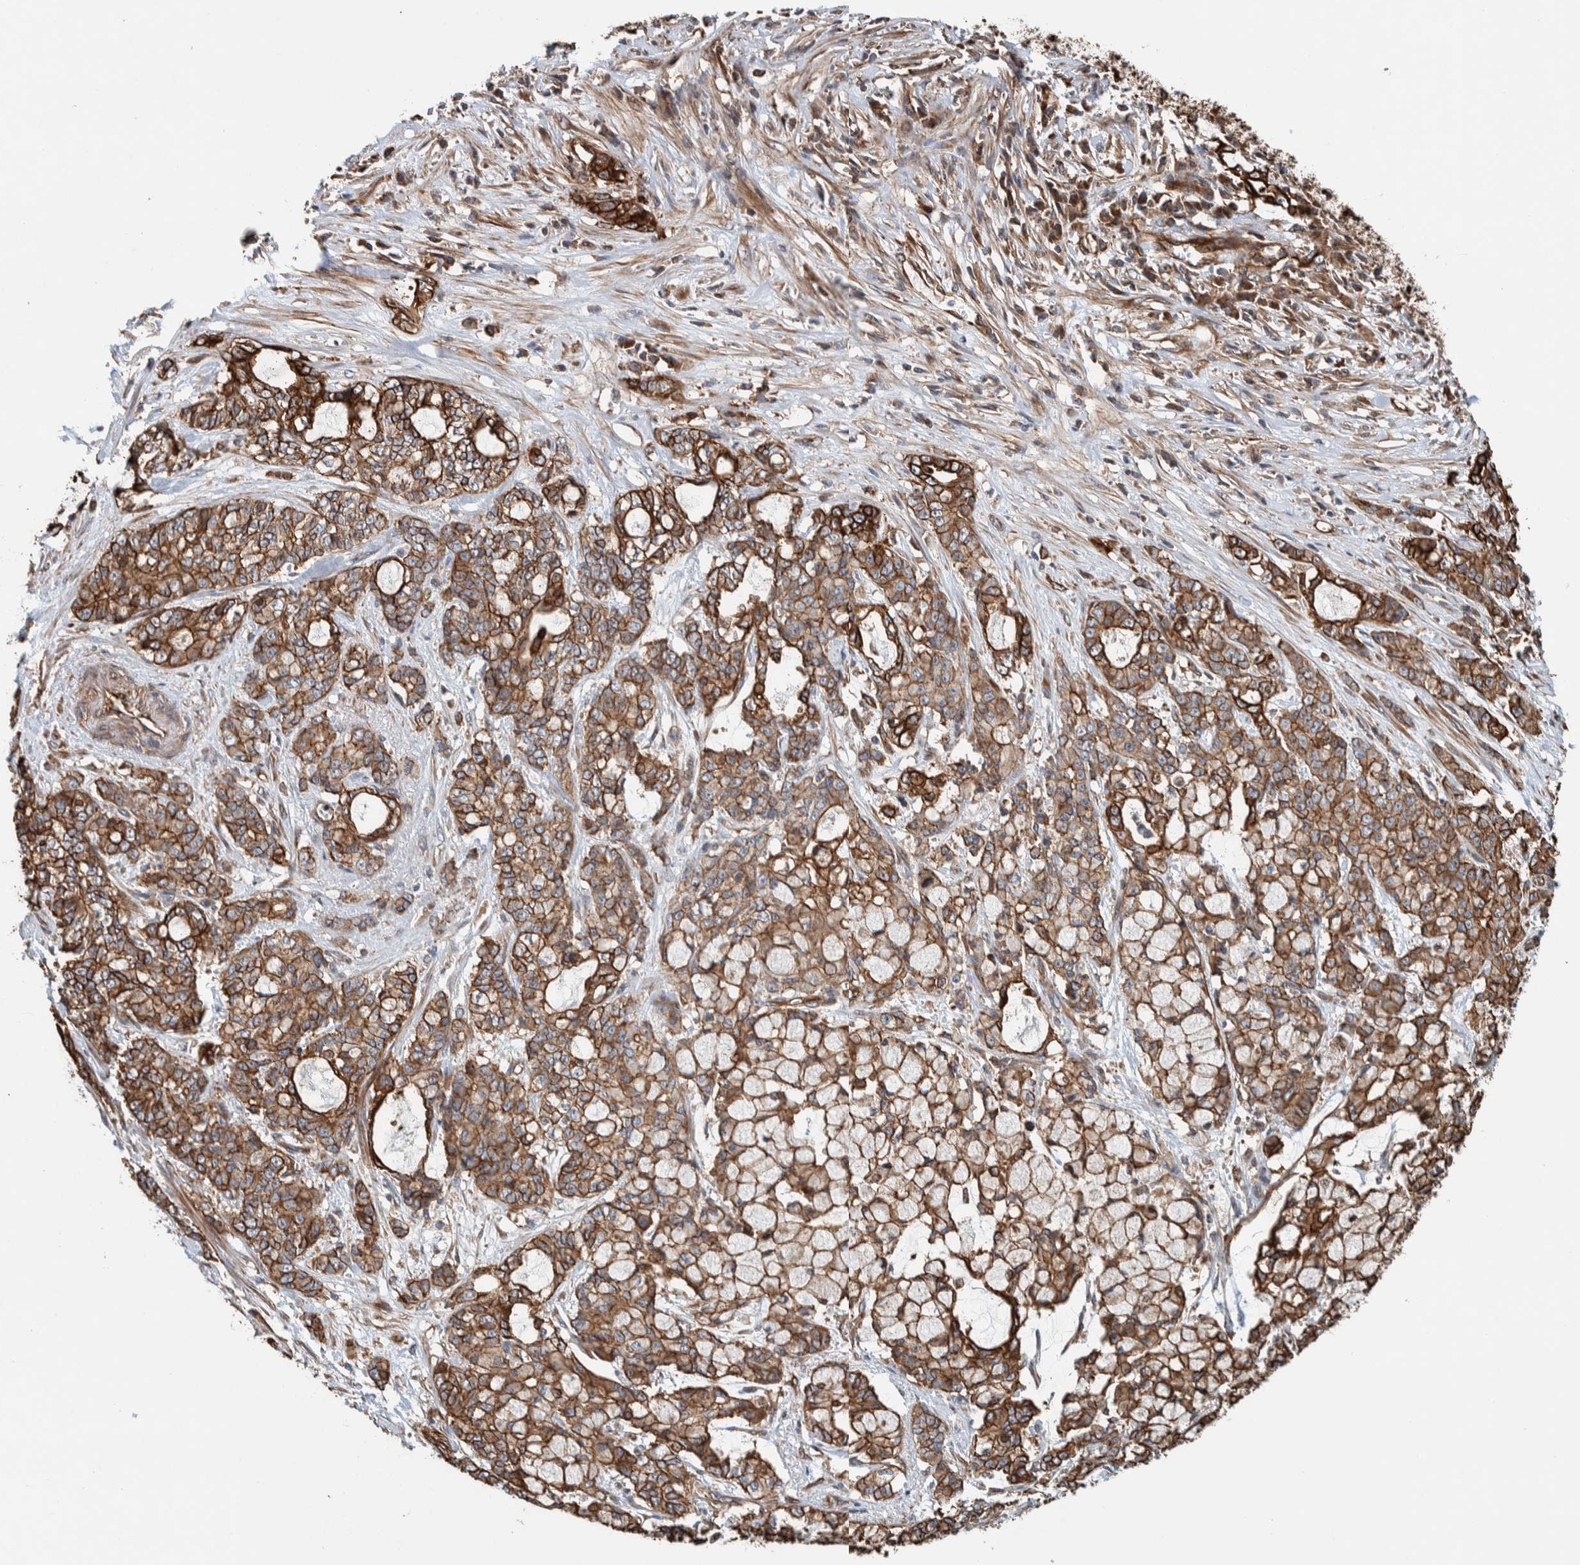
{"staining": {"intensity": "moderate", "quantity": ">75%", "location": "cytoplasmic/membranous"}, "tissue": "pancreatic cancer", "cell_type": "Tumor cells", "image_type": "cancer", "snomed": [{"axis": "morphology", "description": "Adenocarcinoma, NOS"}, {"axis": "topography", "description": "Pancreas"}], "caption": "A high-resolution micrograph shows immunohistochemistry staining of pancreatic adenocarcinoma, which demonstrates moderate cytoplasmic/membranous staining in about >75% of tumor cells.", "gene": "PKD1L1", "patient": {"sex": "female", "age": 73}}